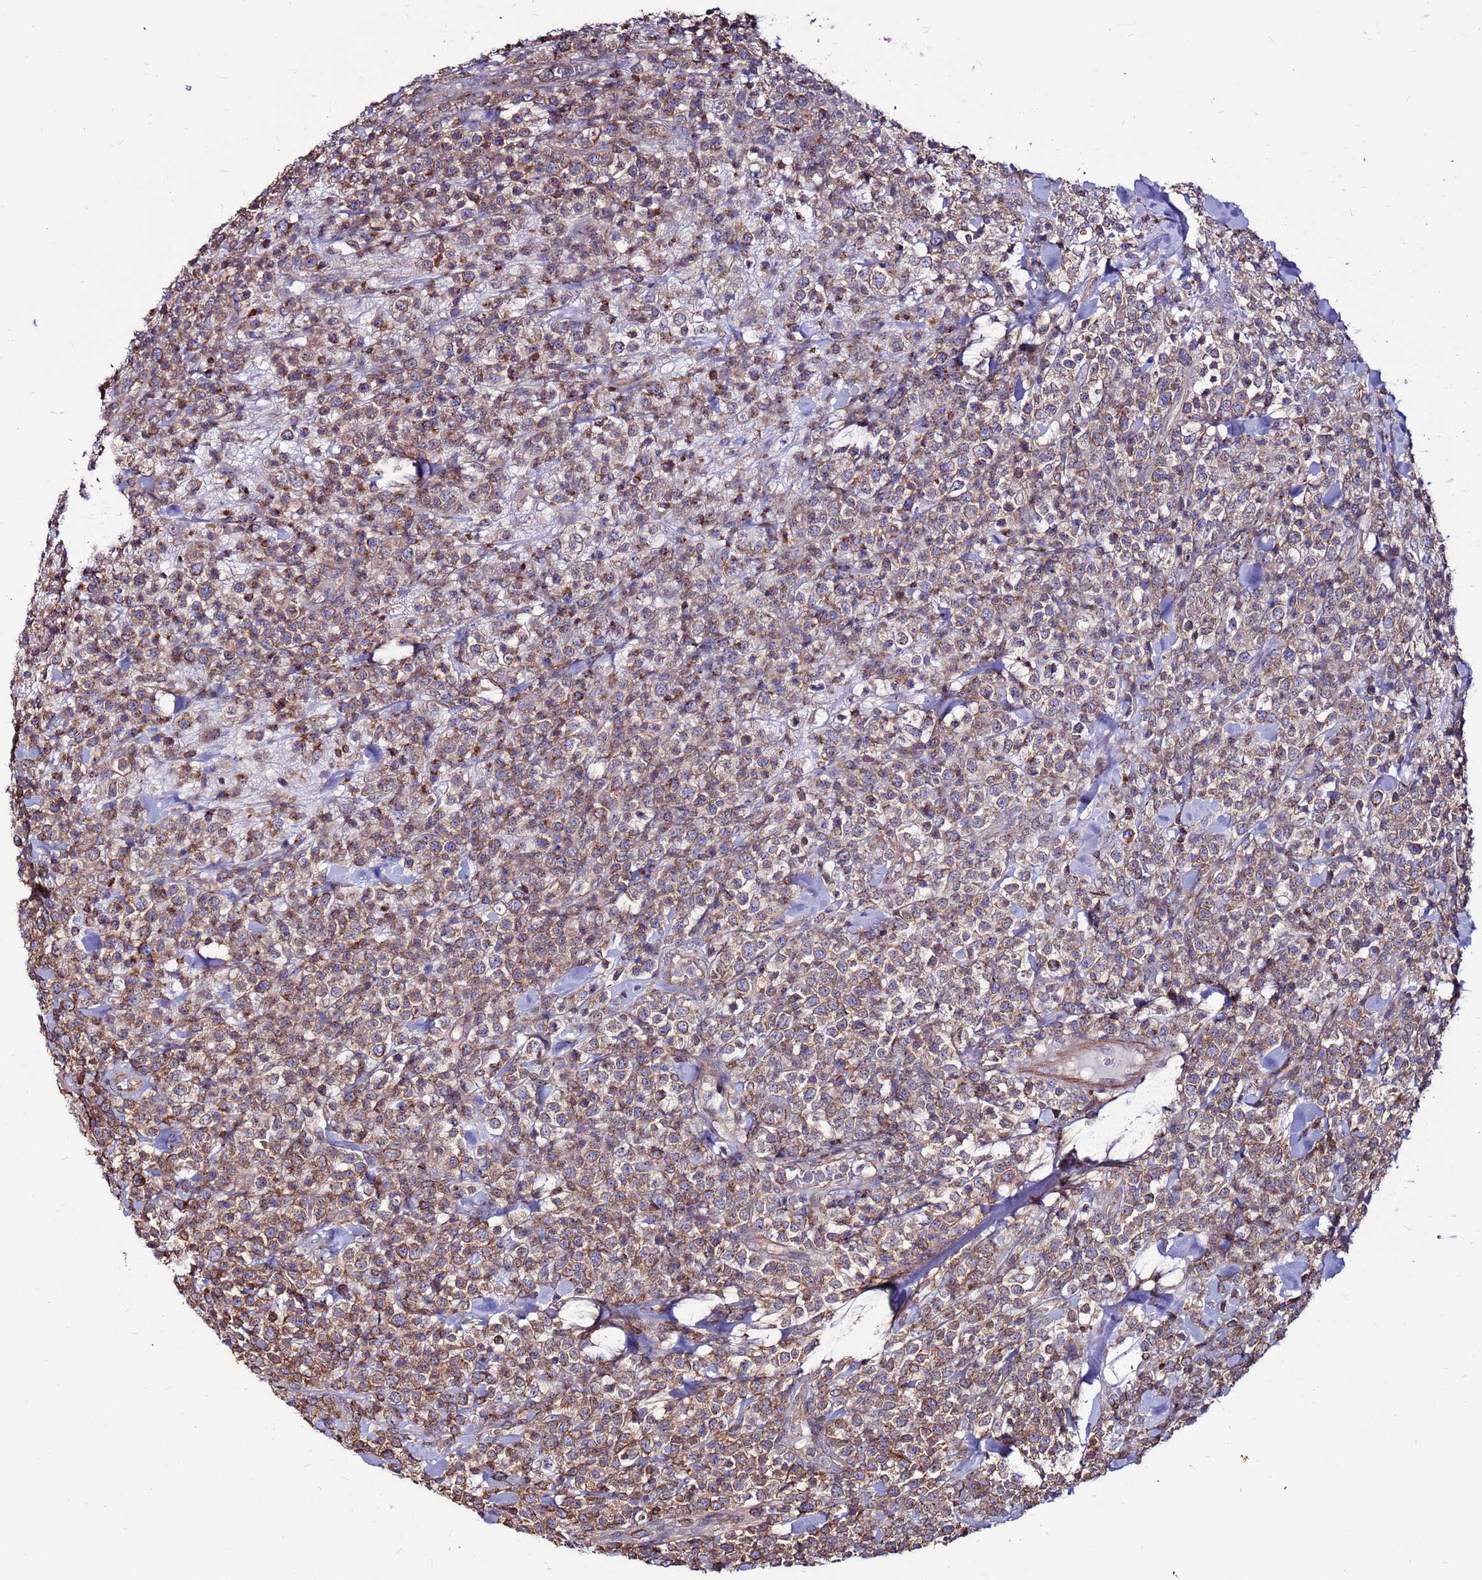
{"staining": {"intensity": "weak", "quantity": ">75%", "location": "cytoplasmic/membranous"}, "tissue": "lymphoma", "cell_type": "Tumor cells", "image_type": "cancer", "snomed": [{"axis": "morphology", "description": "Malignant lymphoma, non-Hodgkin's type, High grade"}, {"axis": "topography", "description": "Colon"}], "caption": "Brown immunohistochemical staining in malignant lymphoma, non-Hodgkin's type (high-grade) exhibits weak cytoplasmic/membranous expression in about >75% of tumor cells. (Brightfield microscopy of DAB IHC at high magnification).", "gene": "NRN1L", "patient": {"sex": "female", "age": 53}}